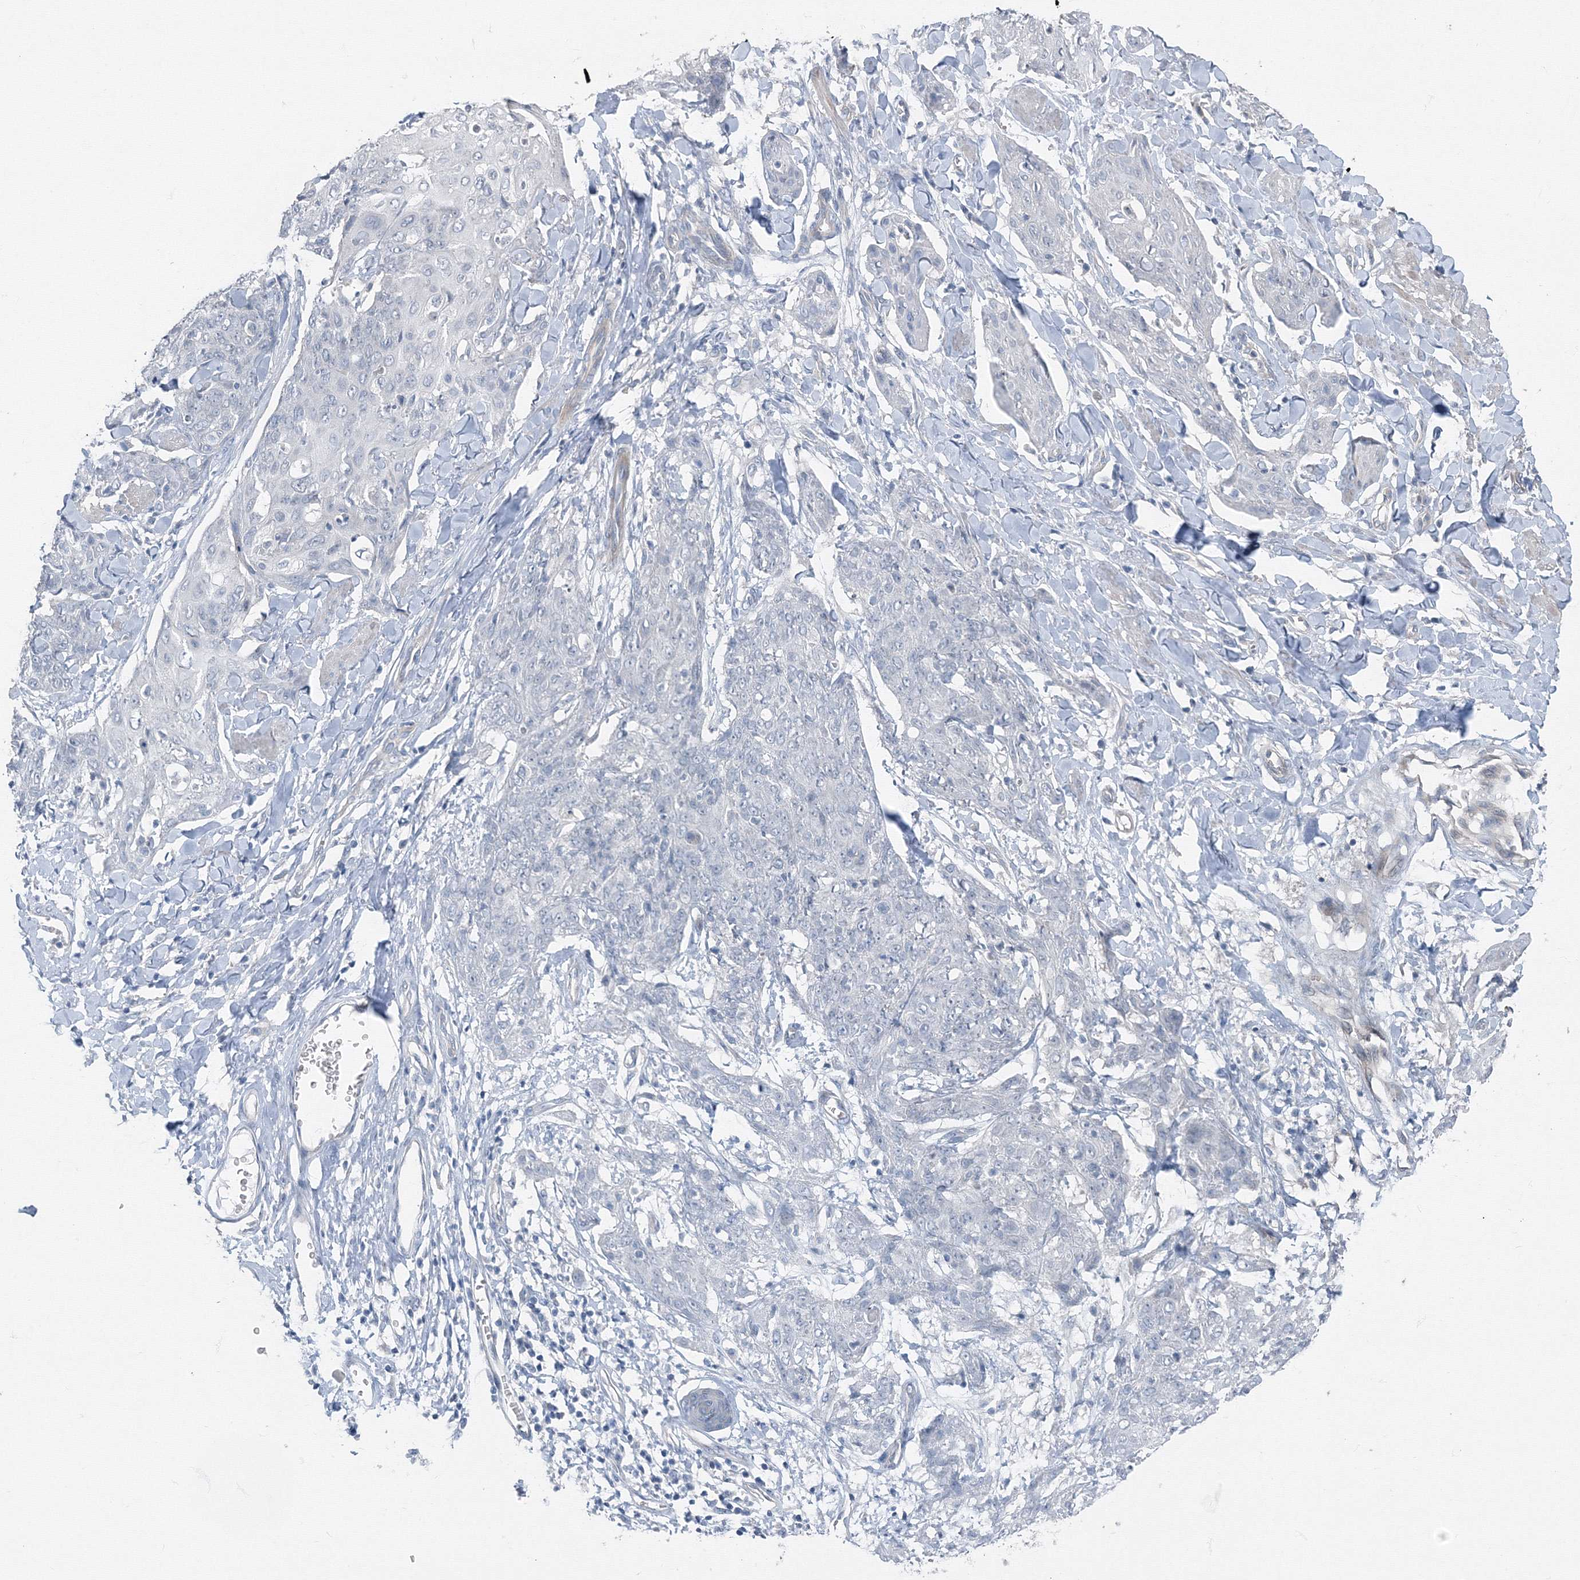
{"staining": {"intensity": "negative", "quantity": "none", "location": "none"}, "tissue": "skin cancer", "cell_type": "Tumor cells", "image_type": "cancer", "snomed": [{"axis": "morphology", "description": "Squamous cell carcinoma, NOS"}, {"axis": "topography", "description": "Skin"}, {"axis": "topography", "description": "Vulva"}], "caption": "Tumor cells show no significant protein staining in skin squamous cell carcinoma.", "gene": "AASDH", "patient": {"sex": "female", "age": 85}}